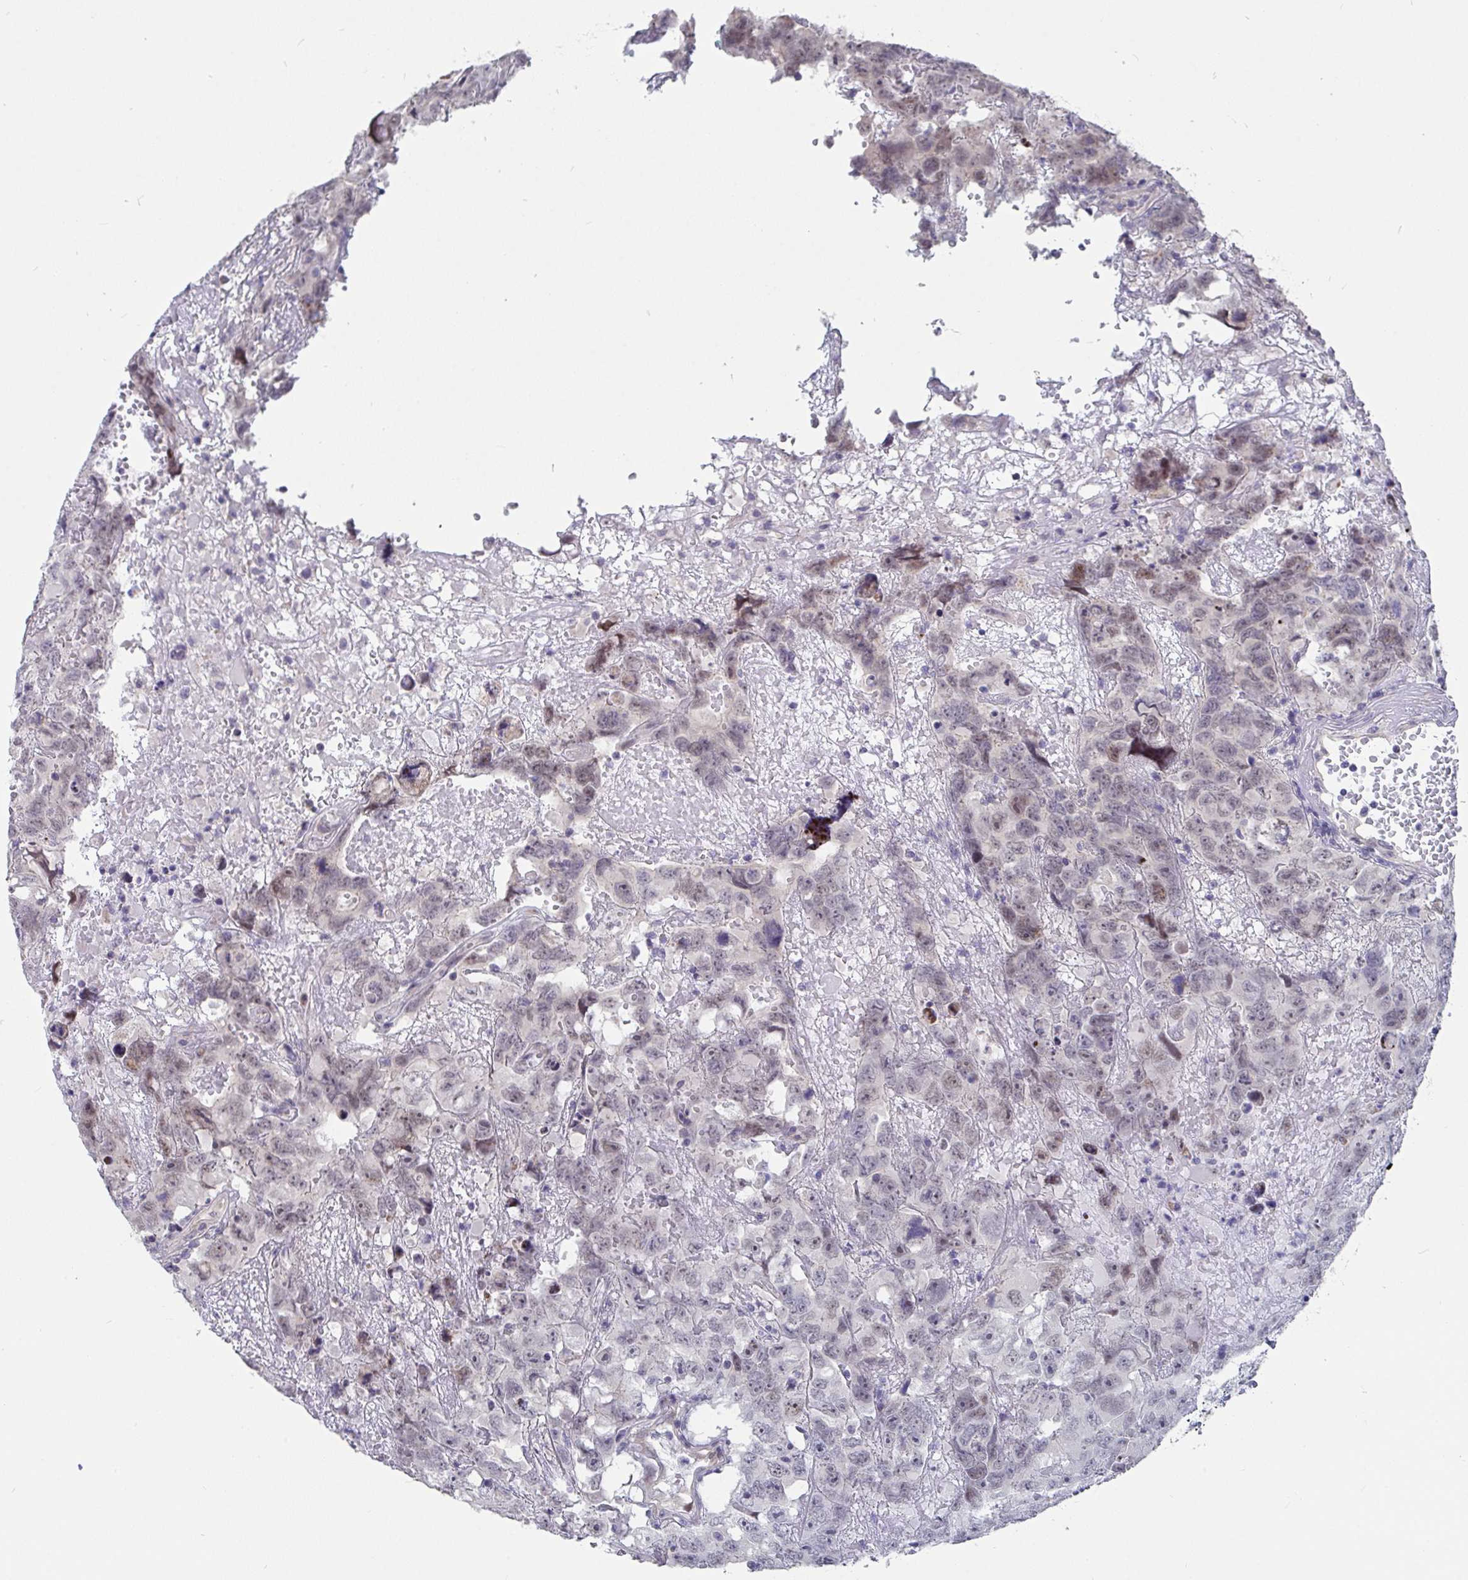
{"staining": {"intensity": "weak", "quantity": "<25%", "location": "nuclear"}, "tissue": "testis cancer", "cell_type": "Tumor cells", "image_type": "cancer", "snomed": [{"axis": "morphology", "description": "Carcinoma, Embryonal, NOS"}, {"axis": "topography", "description": "Testis"}], "caption": "This is a histopathology image of immunohistochemistry staining of testis embryonal carcinoma, which shows no staining in tumor cells.", "gene": "FAM156B", "patient": {"sex": "male", "age": 45}}